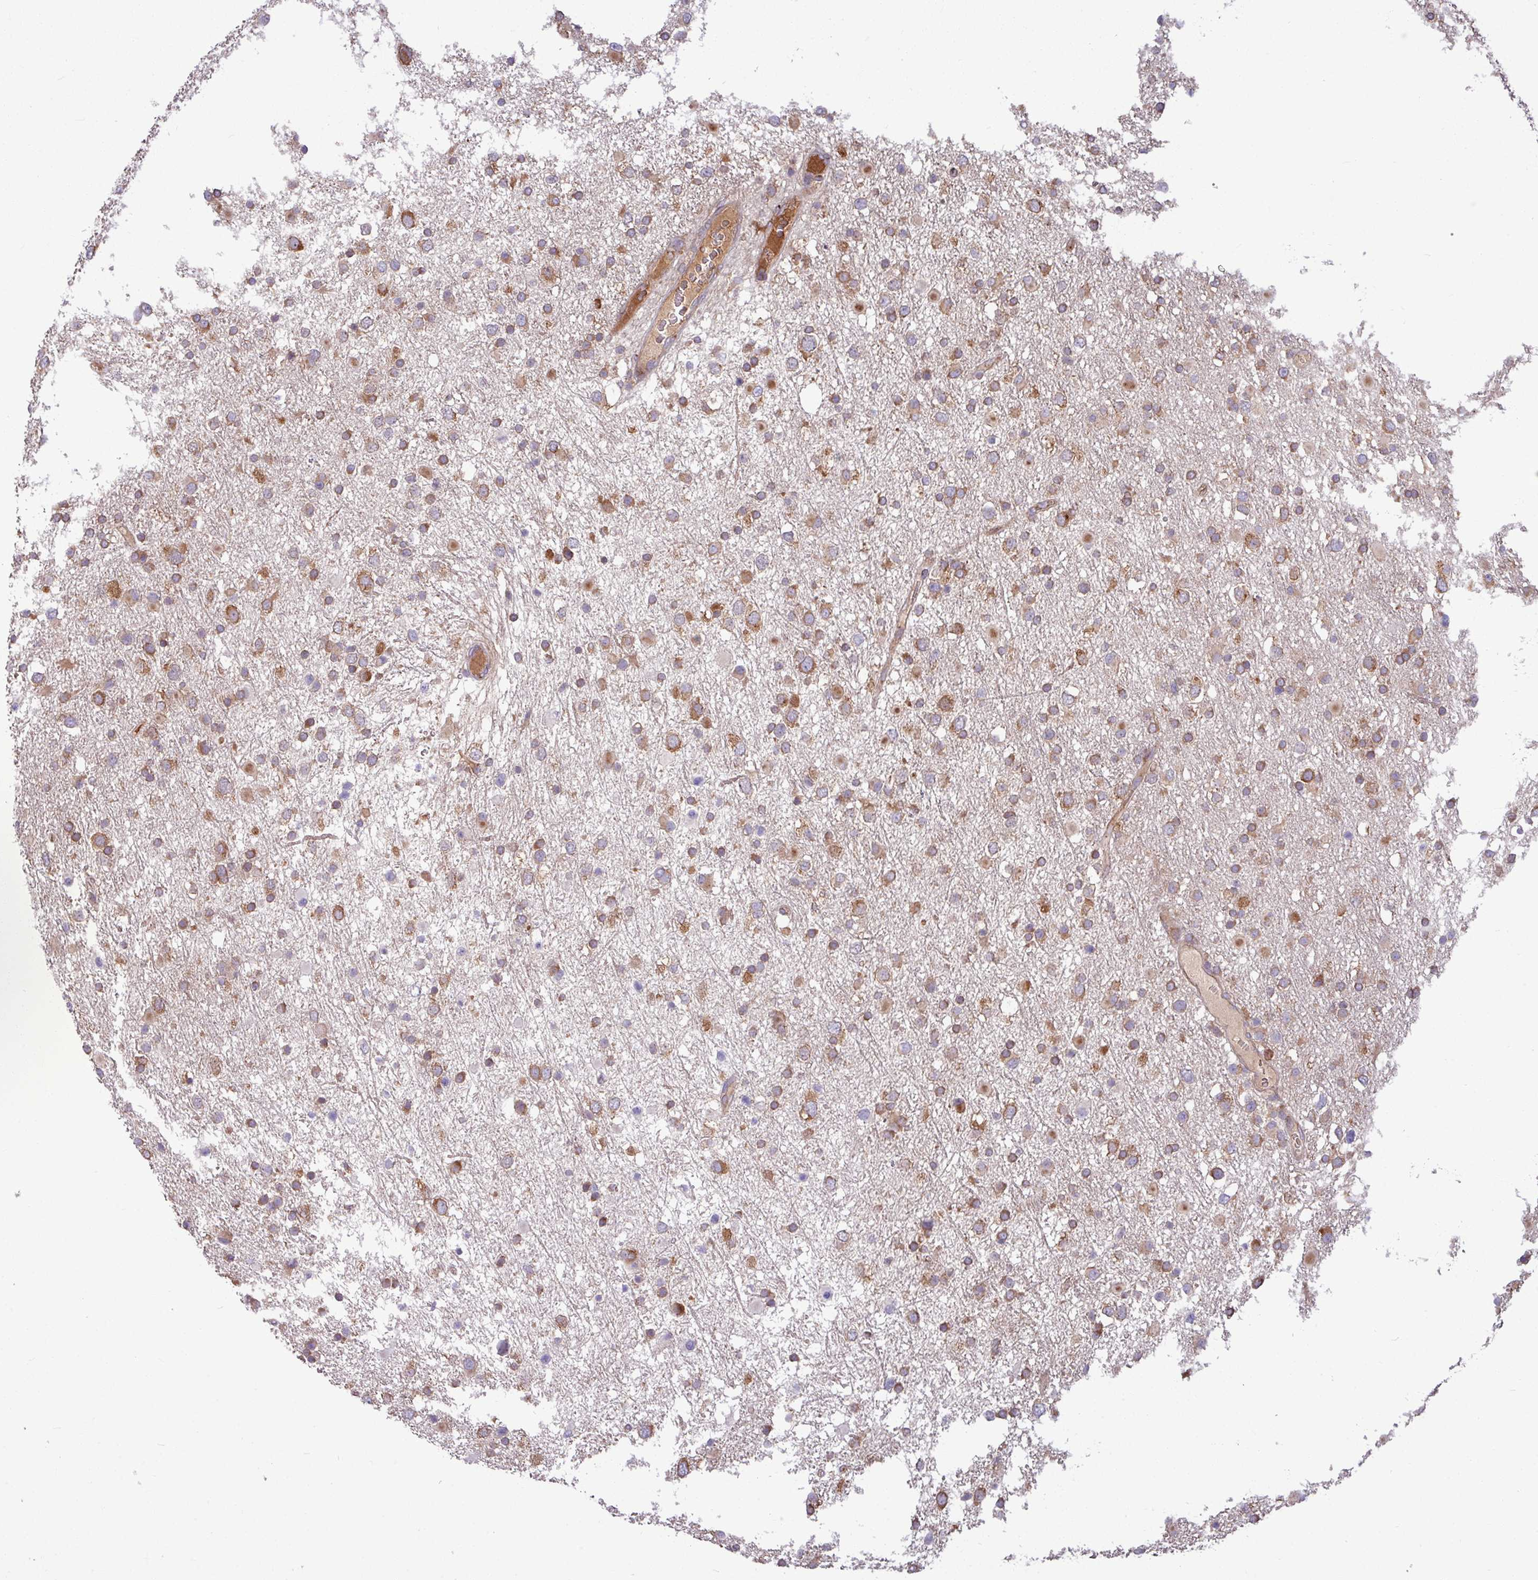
{"staining": {"intensity": "moderate", "quantity": ">75%", "location": "cytoplasmic/membranous"}, "tissue": "glioma", "cell_type": "Tumor cells", "image_type": "cancer", "snomed": [{"axis": "morphology", "description": "Glioma, malignant, Low grade"}, {"axis": "topography", "description": "Brain"}], "caption": "This is an image of IHC staining of glioma, which shows moderate expression in the cytoplasmic/membranous of tumor cells.", "gene": "LSM12", "patient": {"sex": "female", "age": 32}}